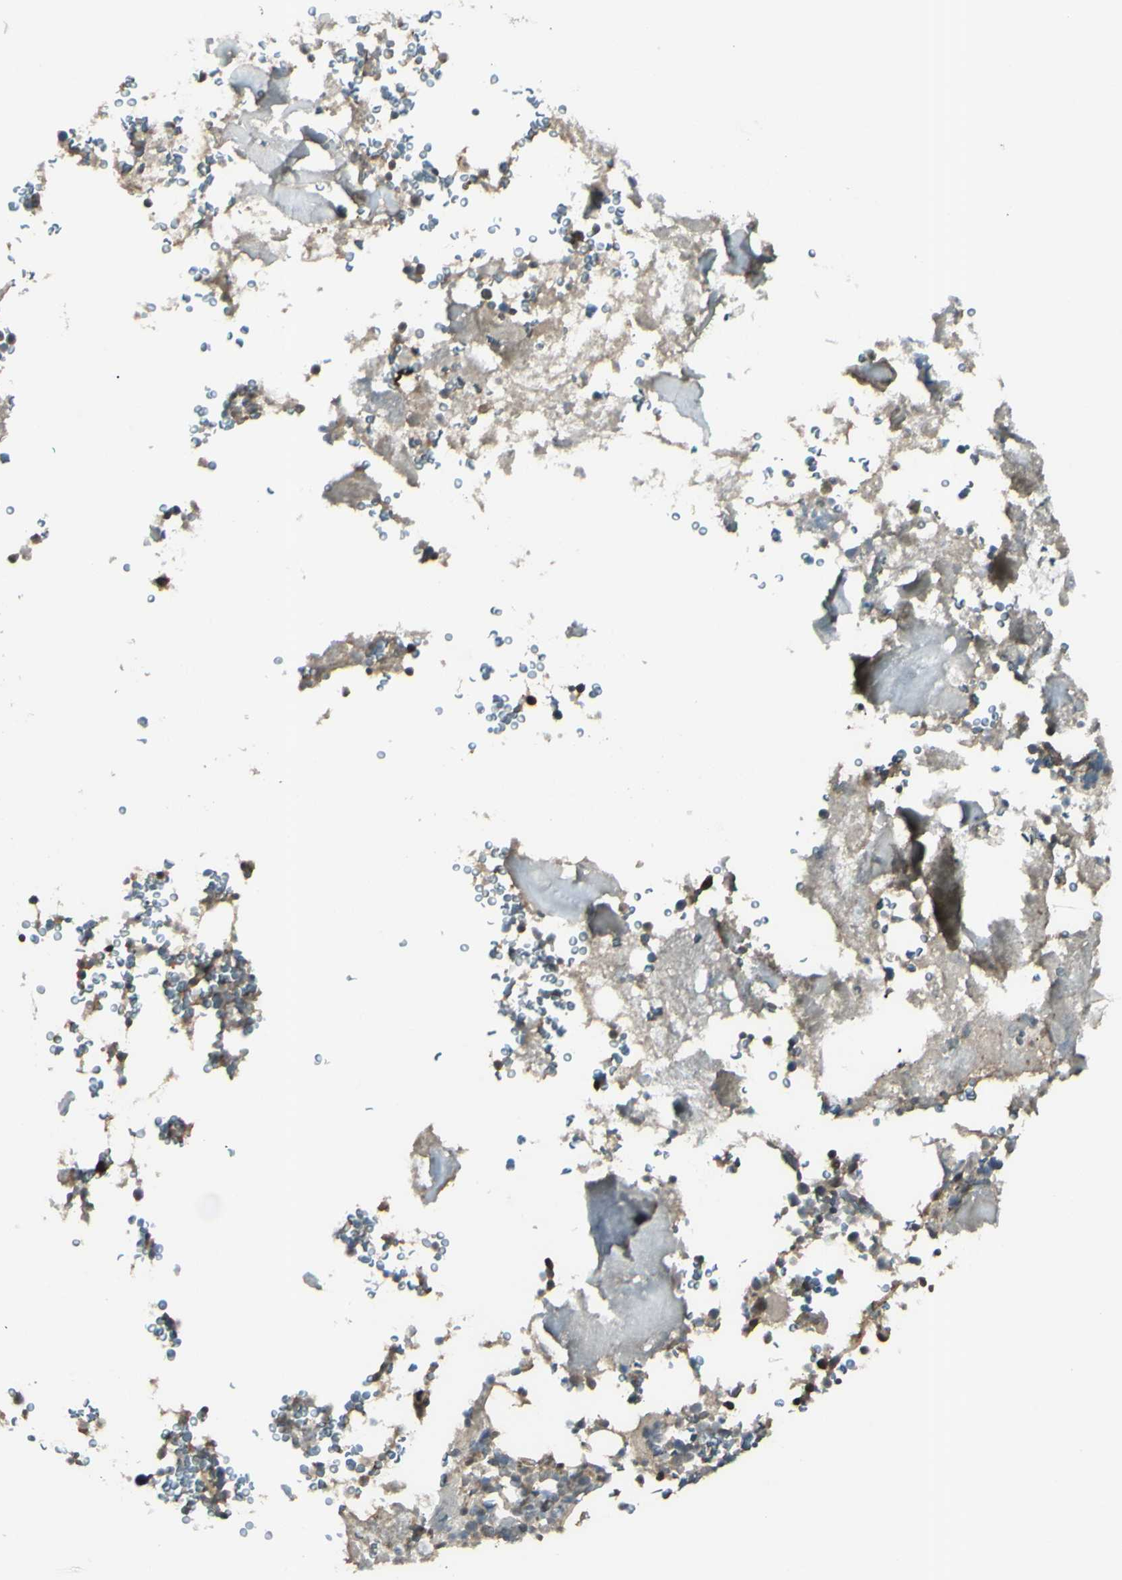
{"staining": {"intensity": "weak", "quantity": ">75%", "location": "cytoplasmic/membranous"}, "tissue": "bone marrow", "cell_type": "Hematopoietic cells", "image_type": "normal", "snomed": [{"axis": "morphology", "description": "Normal tissue, NOS"}, {"axis": "topography", "description": "Bone marrow"}], "caption": "Protein staining by immunohistochemistry (IHC) demonstrates weak cytoplasmic/membranous positivity in approximately >75% of hematopoietic cells in benign bone marrow.", "gene": "GNAS", "patient": {"sex": "male"}}